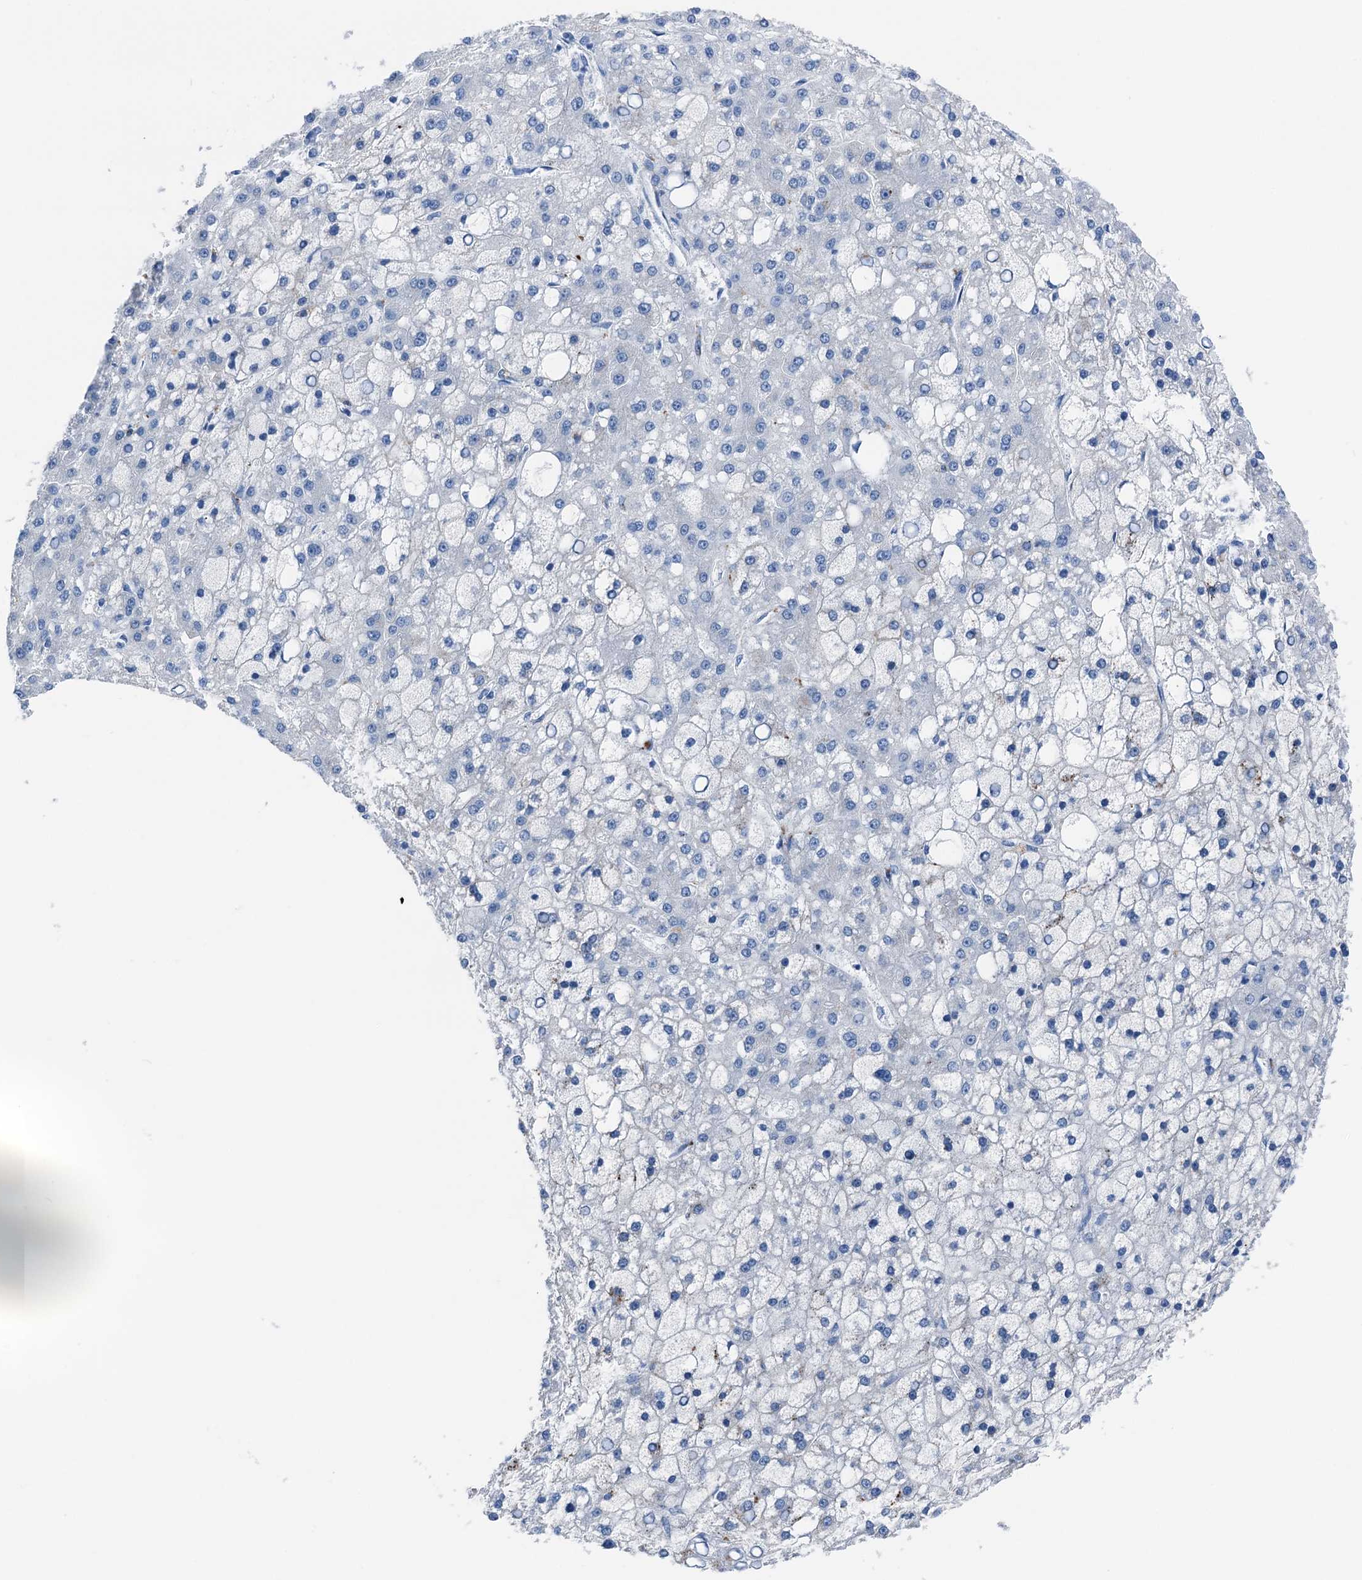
{"staining": {"intensity": "negative", "quantity": "none", "location": "none"}, "tissue": "liver cancer", "cell_type": "Tumor cells", "image_type": "cancer", "snomed": [{"axis": "morphology", "description": "Carcinoma, Hepatocellular, NOS"}, {"axis": "topography", "description": "Liver"}], "caption": "A photomicrograph of hepatocellular carcinoma (liver) stained for a protein demonstrates no brown staining in tumor cells. (DAB immunohistochemistry (IHC) with hematoxylin counter stain).", "gene": "C1QTNF4", "patient": {"sex": "male", "age": 67}}